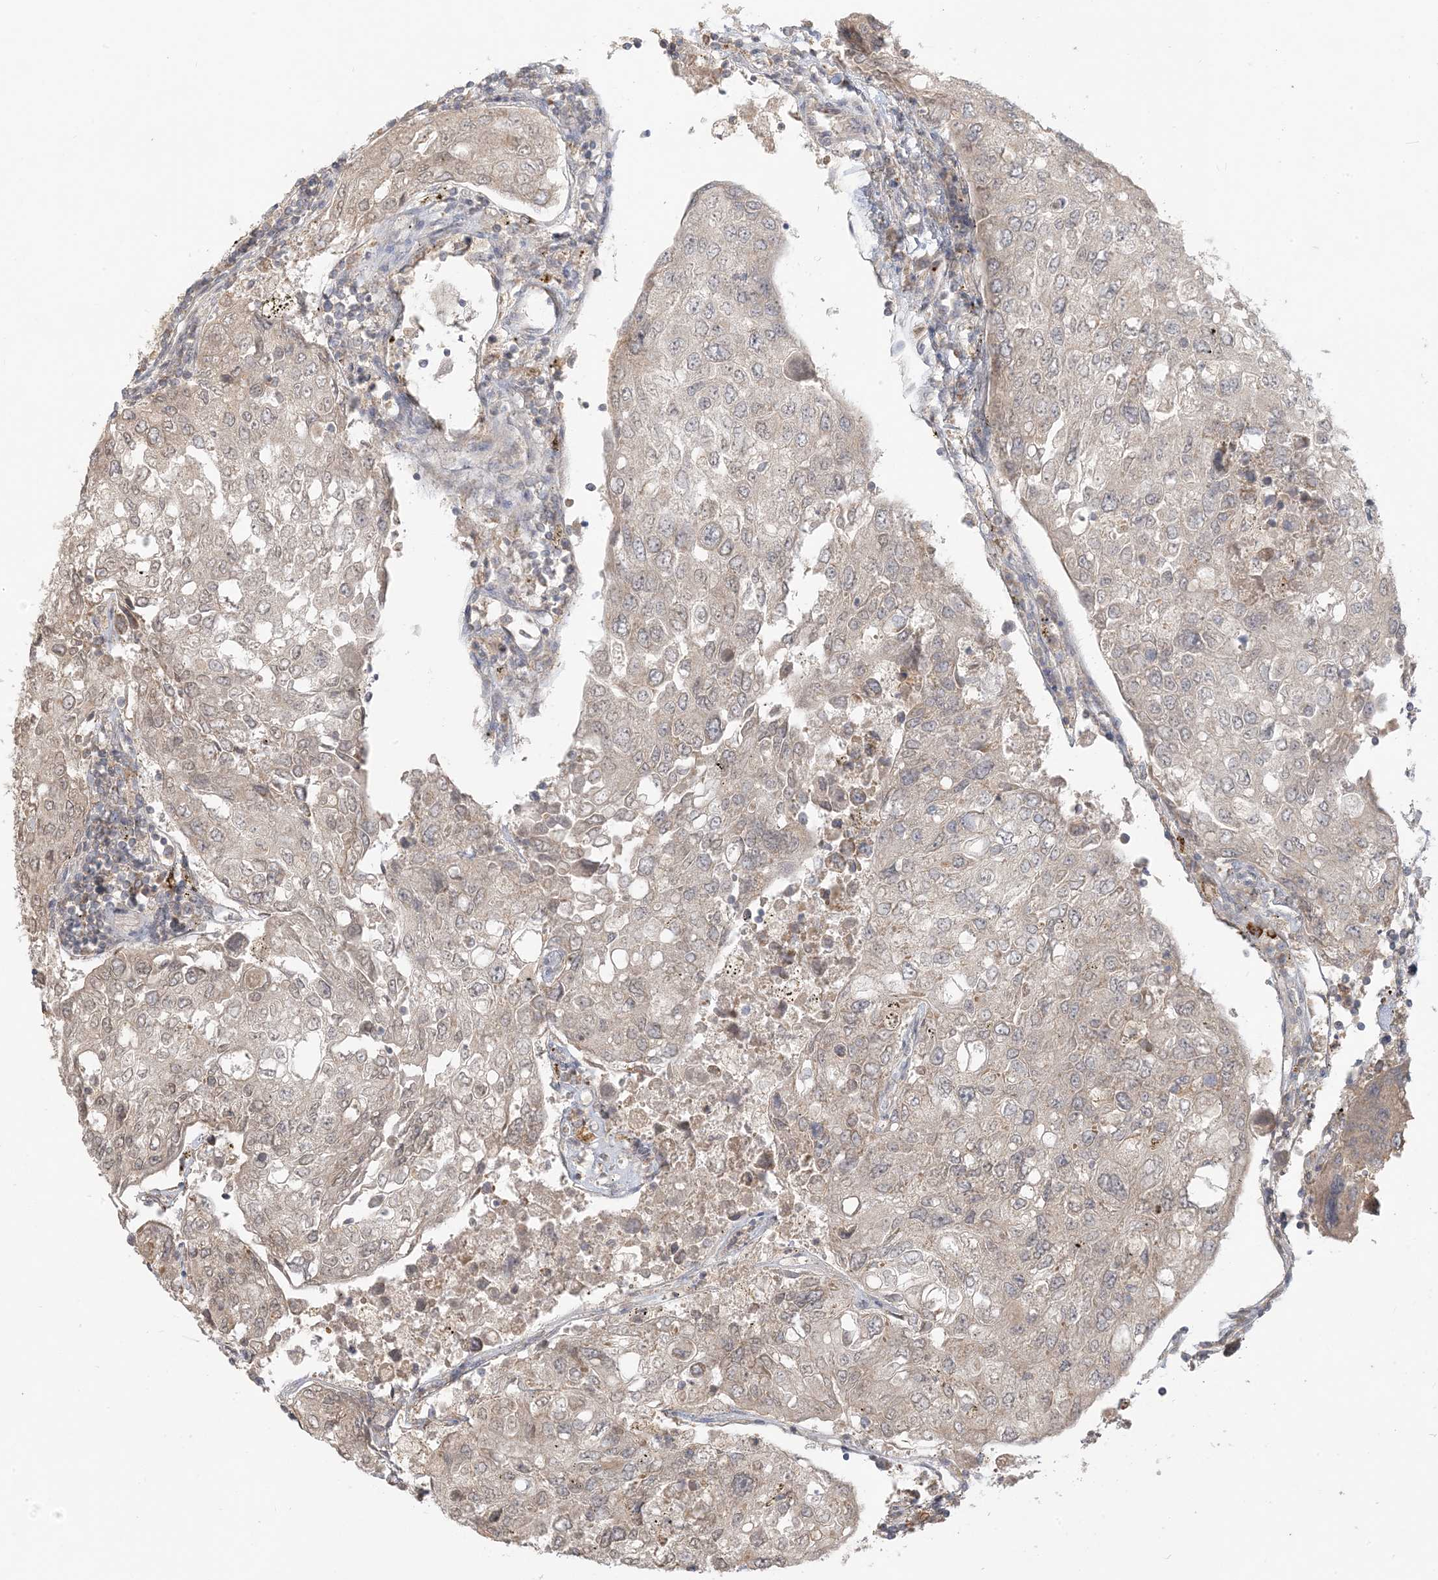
{"staining": {"intensity": "weak", "quantity": ">75%", "location": "cytoplasmic/membranous"}, "tissue": "urothelial cancer", "cell_type": "Tumor cells", "image_type": "cancer", "snomed": [{"axis": "morphology", "description": "Urothelial carcinoma, High grade"}, {"axis": "topography", "description": "Lymph node"}, {"axis": "topography", "description": "Urinary bladder"}], "caption": "This photomicrograph displays immunohistochemistry (IHC) staining of human urothelial cancer, with low weak cytoplasmic/membranous staining in approximately >75% of tumor cells.", "gene": "MCOLN1", "patient": {"sex": "male", "age": 51}}